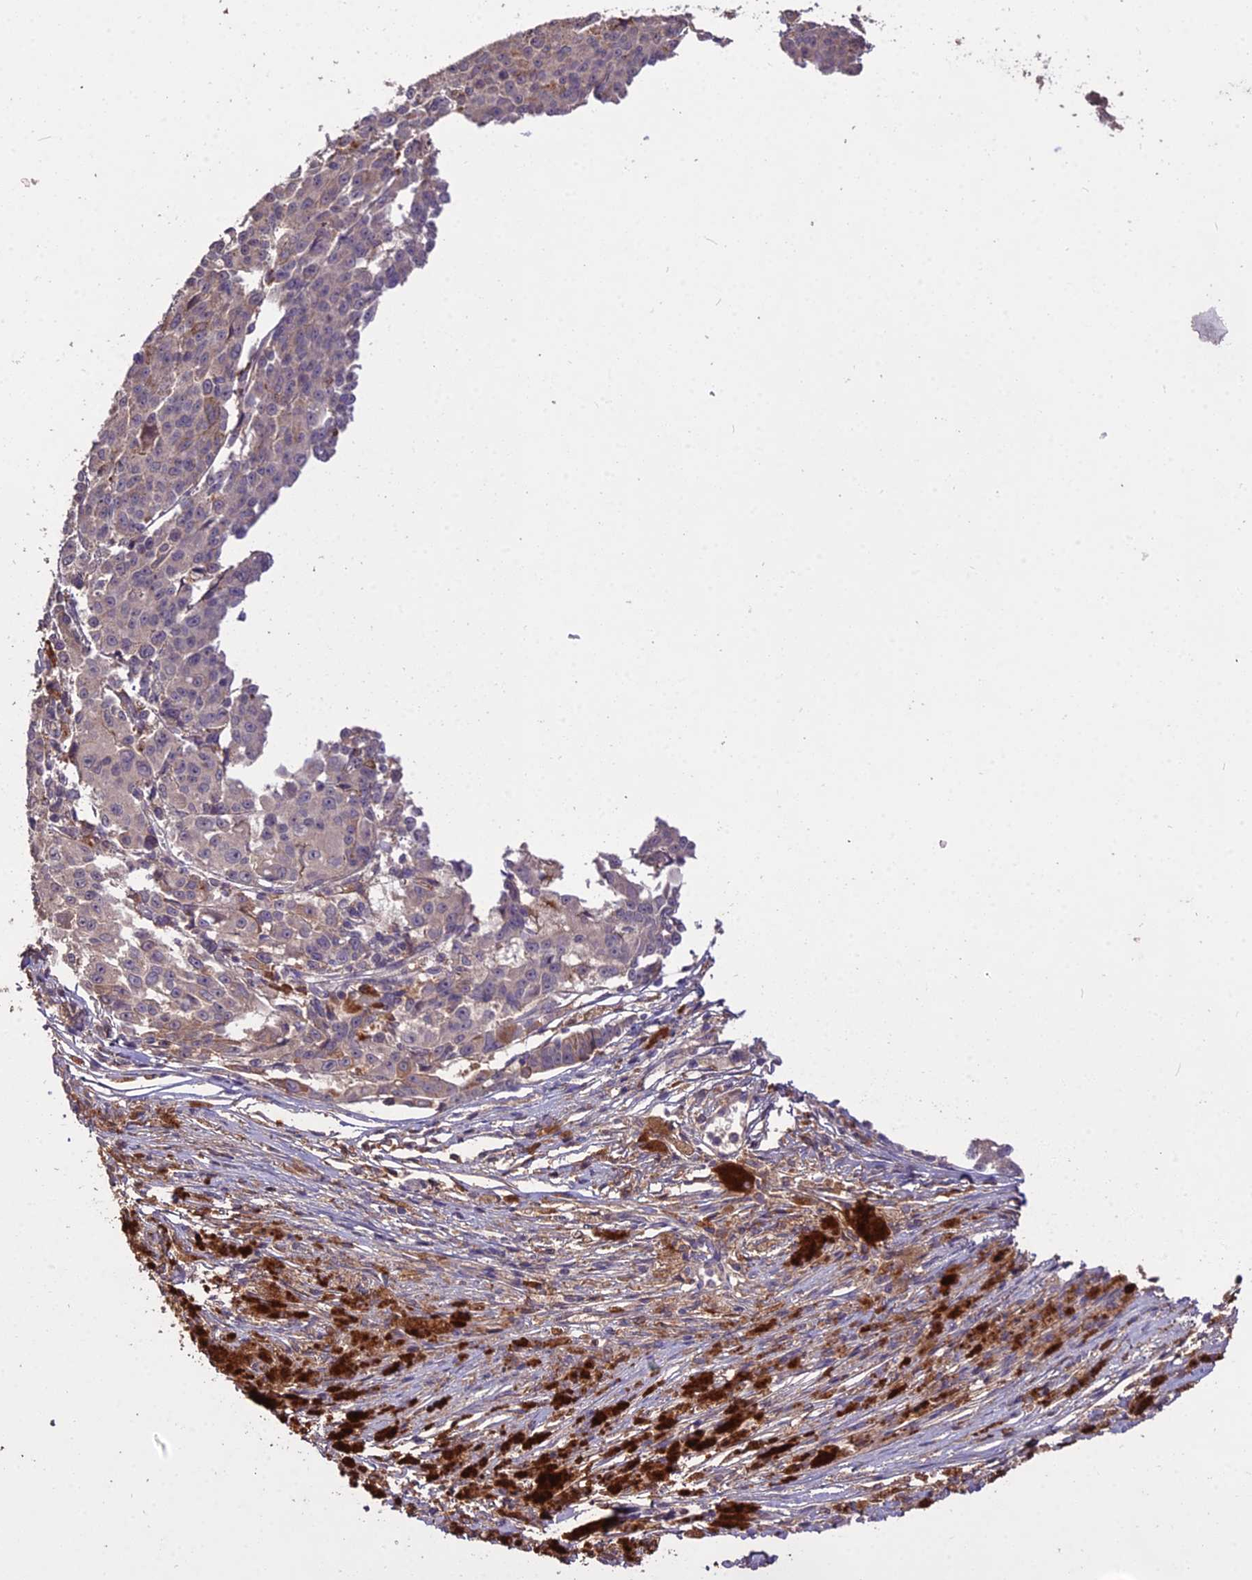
{"staining": {"intensity": "negative", "quantity": "none", "location": "none"}, "tissue": "melanoma", "cell_type": "Tumor cells", "image_type": "cancer", "snomed": [{"axis": "morphology", "description": "Malignant melanoma, NOS"}, {"axis": "topography", "description": "Skin"}], "caption": "High power microscopy histopathology image of an IHC micrograph of melanoma, revealing no significant expression in tumor cells.", "gene": "KCTD16", "patient": {"sex": "female", "age": 52}}